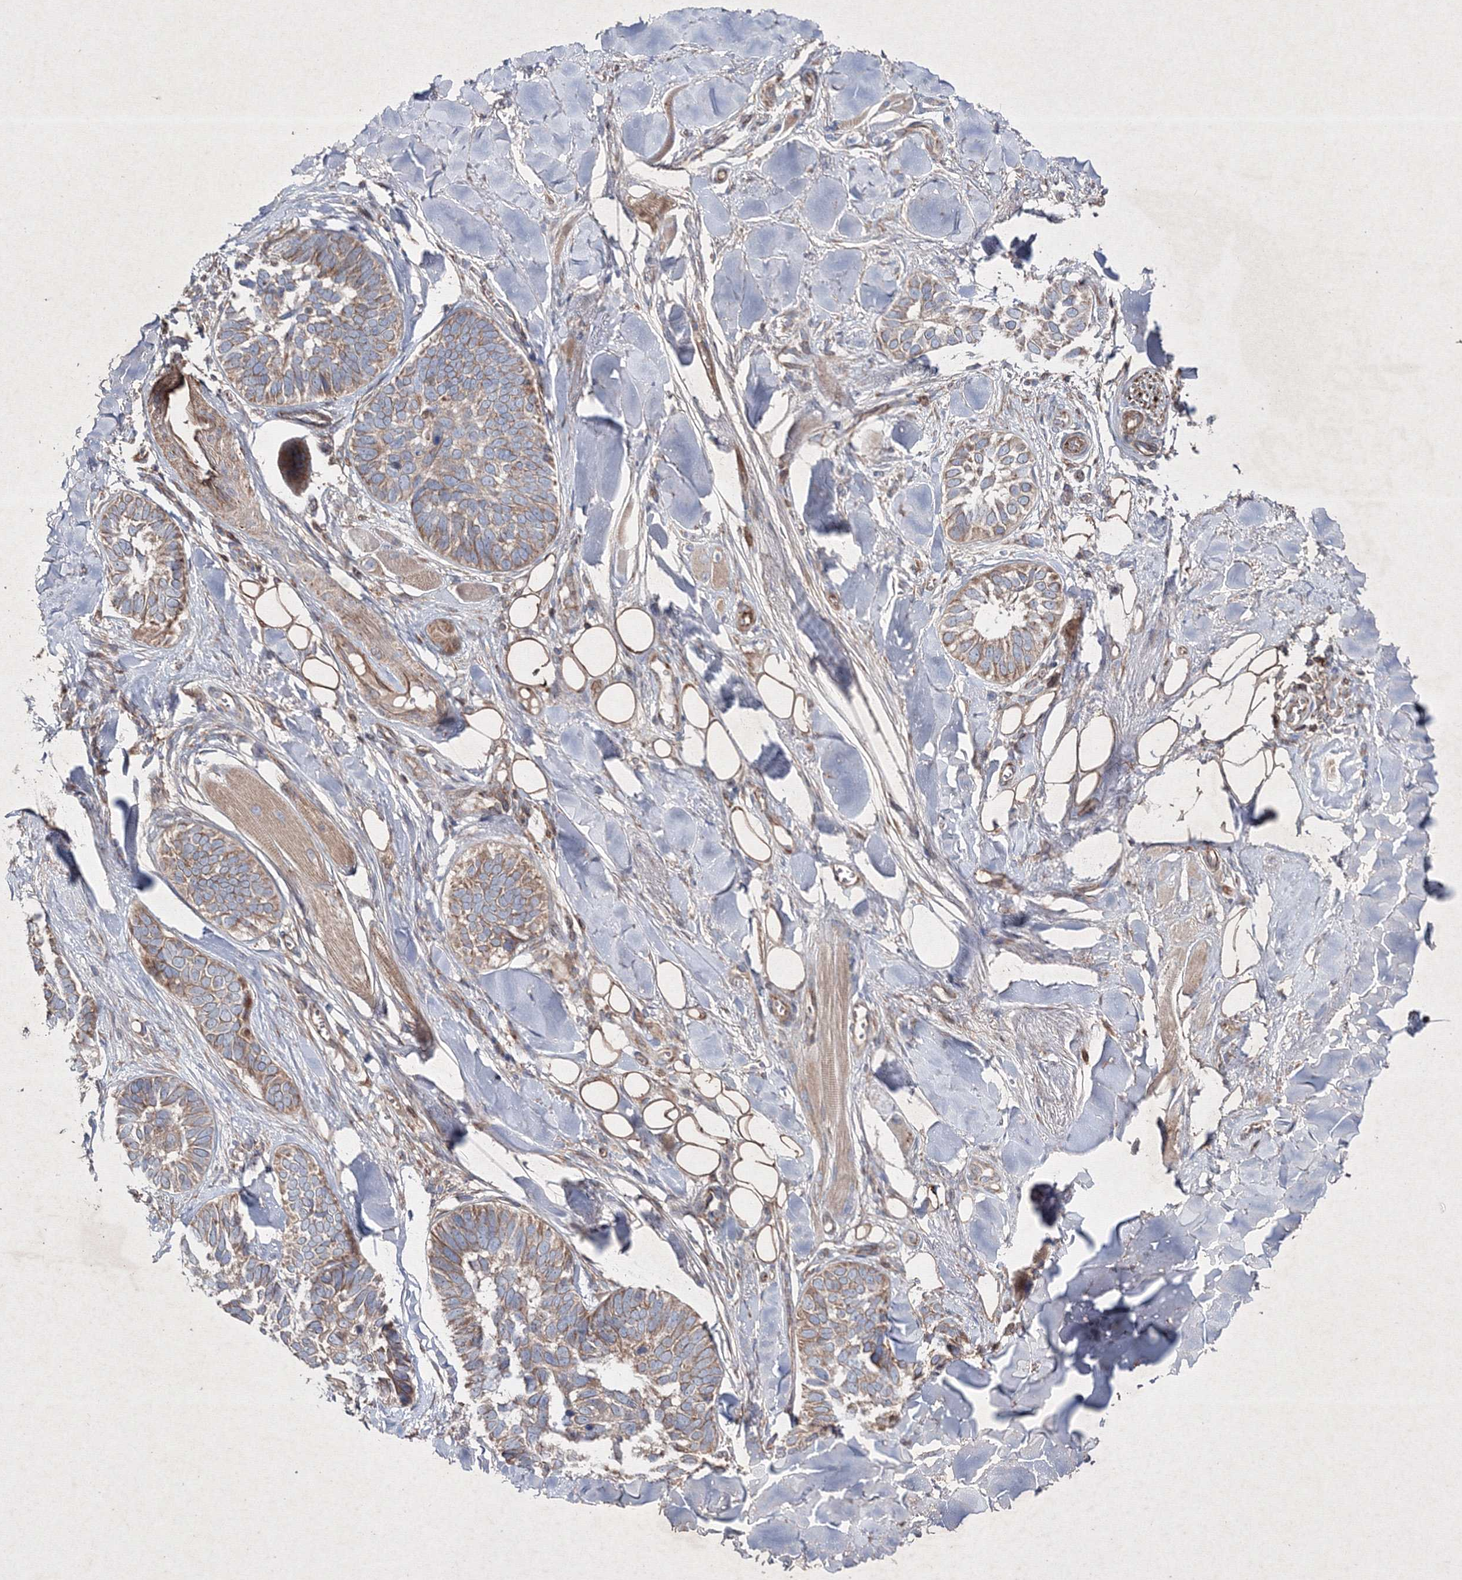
{"staining": {"intensity": "moderate", "quantity": ">75%", "location": "cytoplasmic/membranous"}, "tissue": "skin cancer", "cell_type": "Tumor cells", "image_type": "cancer", "snomed": [{"axis": "morphology", "description": "Basal cell carcinoma"}, {"axis": "topography", "description": "Skin"}], "caption": "Tumor cells reveal moderate cytoplasmic/membranous expression in approximately >75% of cells in skin basal cell carcinoma.", "gene": "GFM1", "patient": {"sex": "male", "age": 62}}